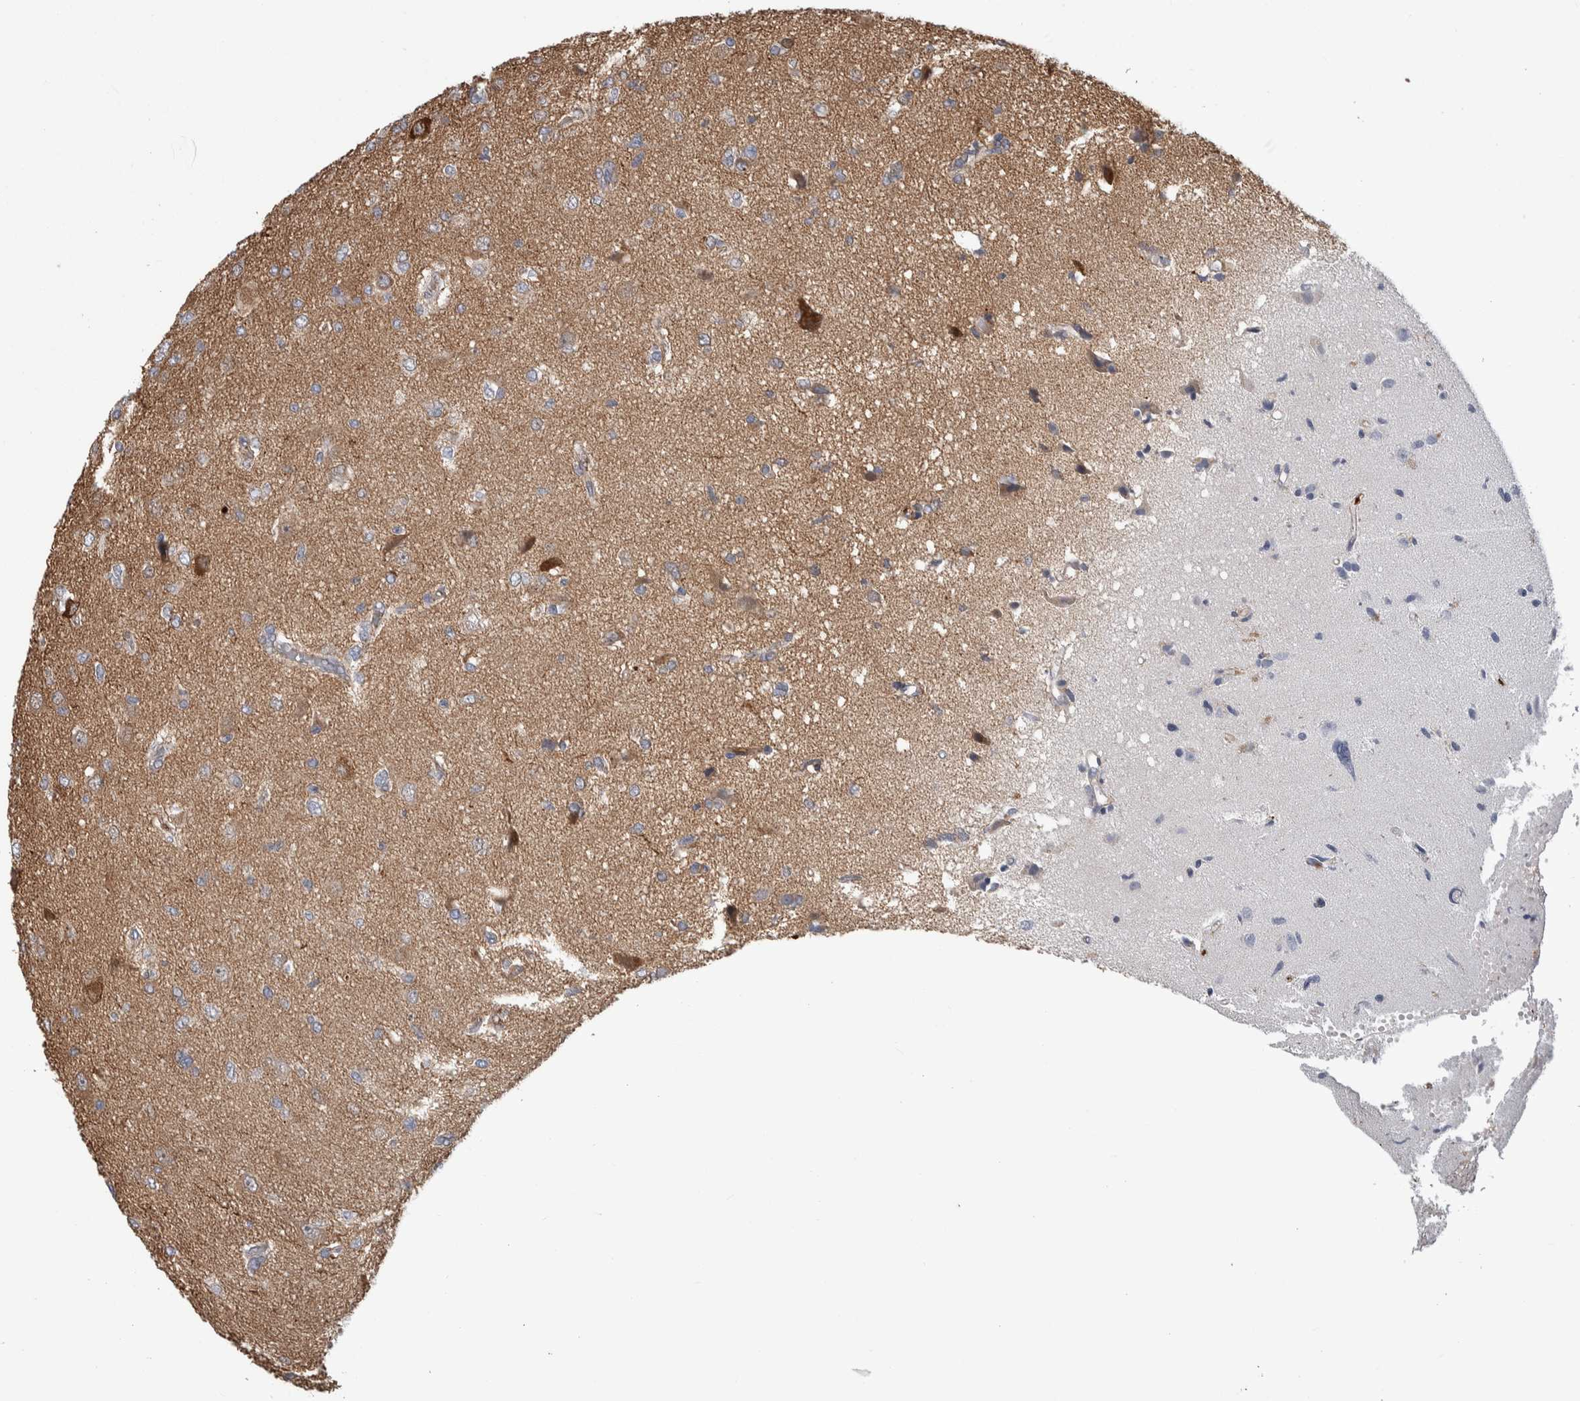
{"staining": {"intensity": "negative", "quantity": "none", "location": "none"}, "tissue": "glioma", "cell_type": "Tumor cells", "image_type": "cancer", "snomed": [{"axis": "morphology", "description": "Glioma, malignant, High grade"}, {"axis": "topography", "description": "Brain"}], "caption": "This is an immunohistochemistry micrograph of high-grade glioma (malignant). There is no expression in tumor cells.", "gene": "PSMG3", "patient": {"sex": "female", "age": 59}}